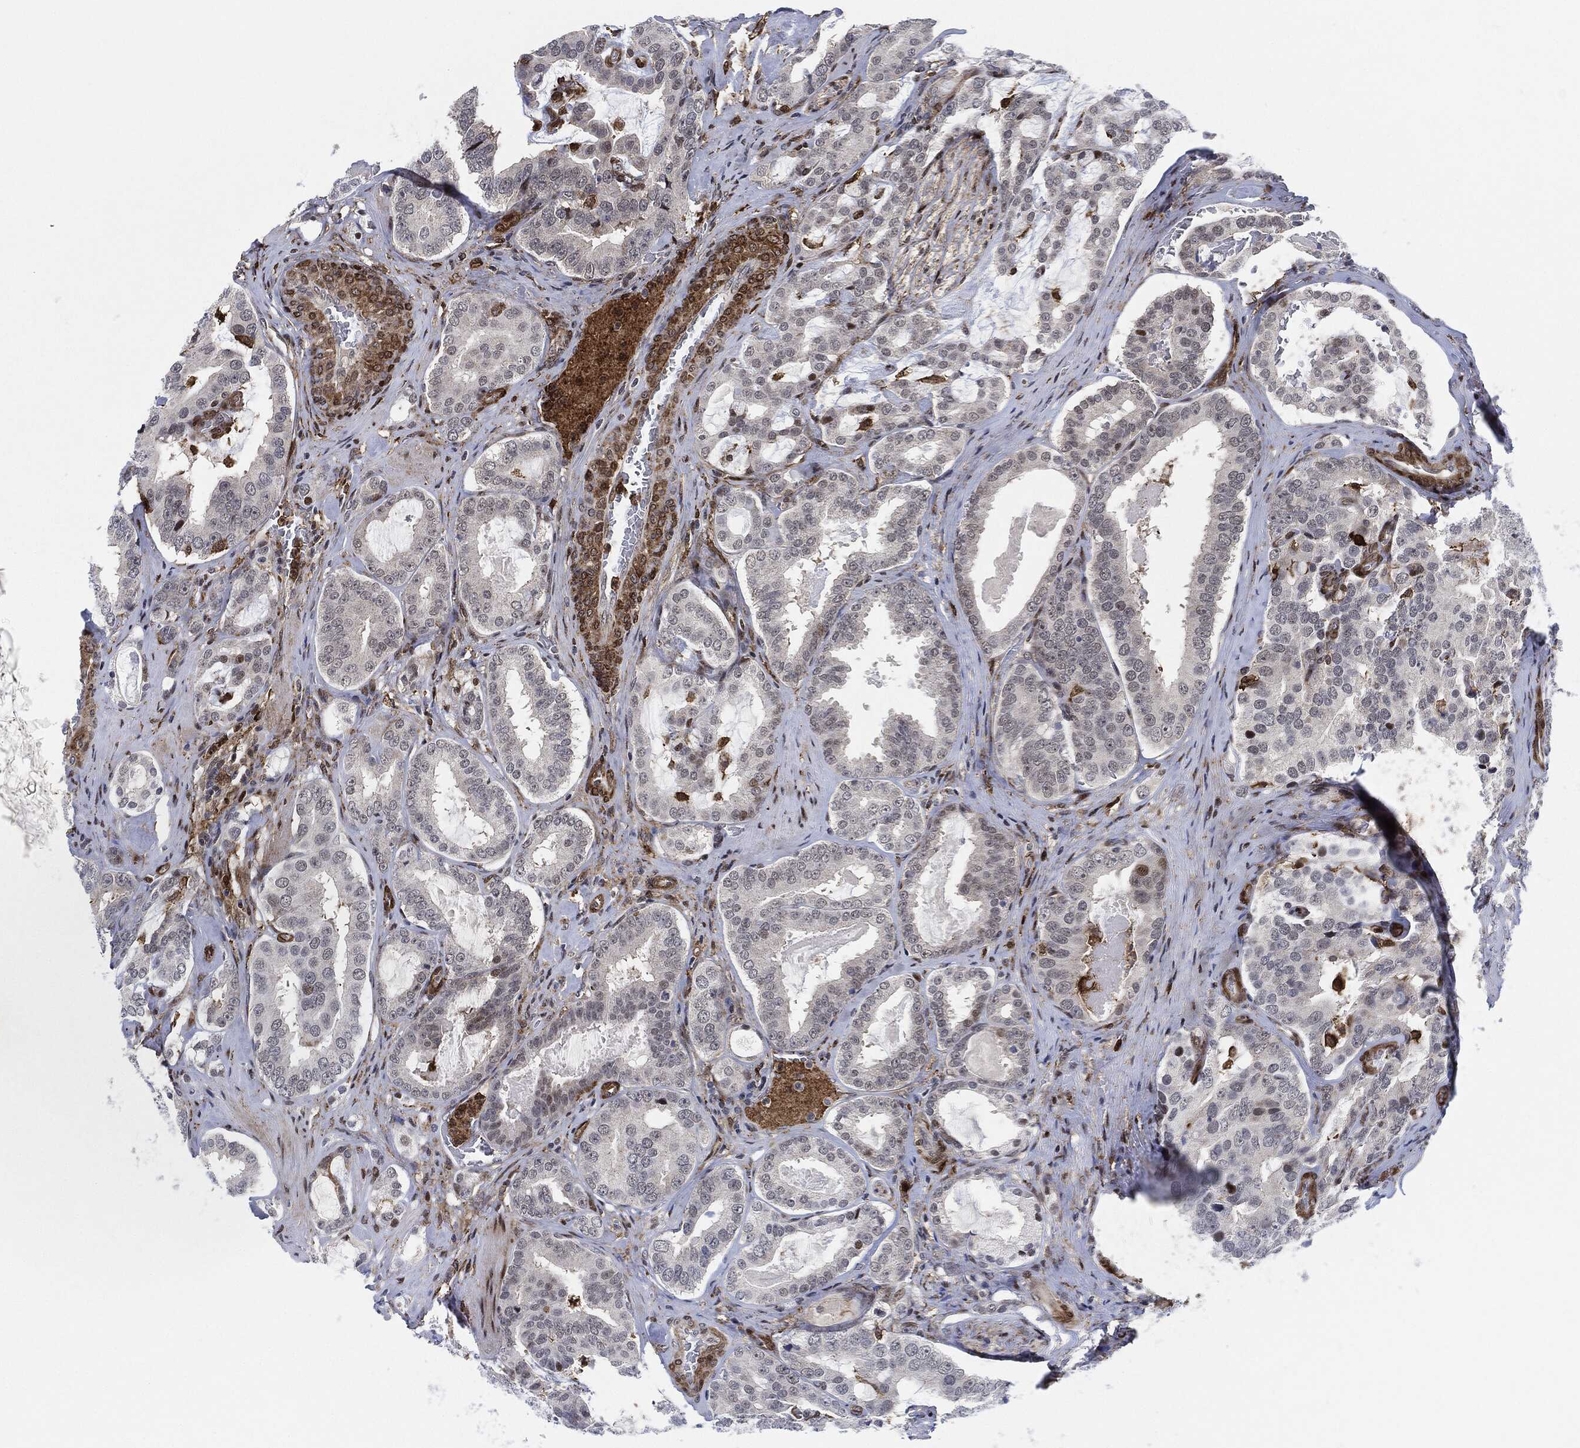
{"staining": {"intensity": "moderate", "quantity": "<25%", "location": "nuclear"}, "tissue": "prostate cancer", "cell_type": "Tumor cells", "image_type": "cancer", "snomed": [{"axis": "morphology", "description": "Adenocarcinoma, NOS"}, {"axis": "topography", "description": "Prostate"}], "caption": "DAB immunohistochemical staining of prostate adenocarcinoma shows moderate nuclear protein expression in about <25% of tumor cells. (brown staining indicates protein expression, while blue staining denotes nuclei).", "gene": "NANOS3", "patient": {"sex": "male", "age": 67}}